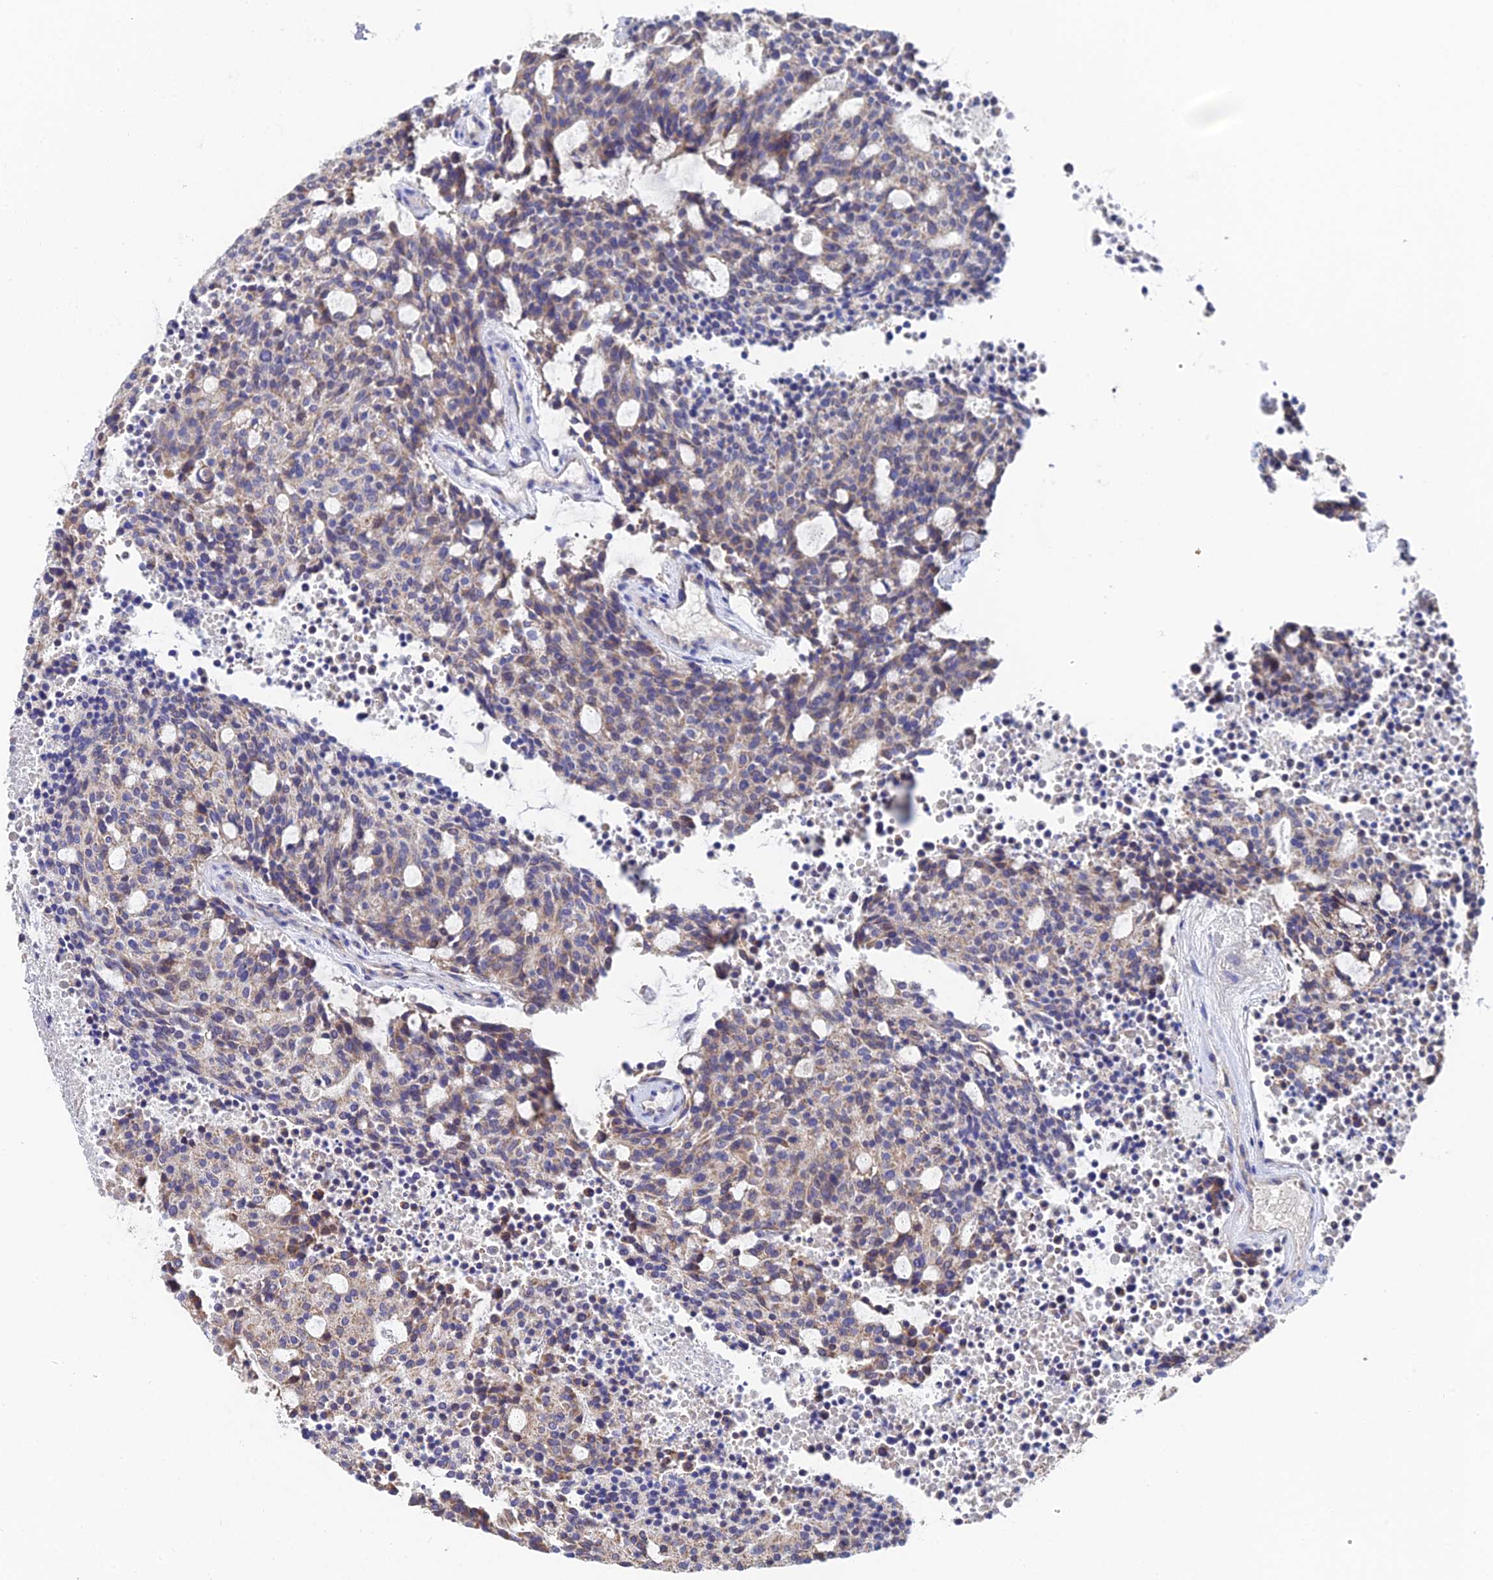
{"staining": {"intensity": "weak", "quantity": ">75%", "location": "cytoplasmic/membranous"}, "tissue": "carcinoid", "cell_type": "Tumor cells", "image_type": "cancer", "snomed": [{"axis": "morphology", "description": "Carcinoid, malignant, NOS"}, {"axis": "topography", "description": "Pancreas"}], "caption": "Carcinoid stained with a protein marker reveals weak staining in tumor cells.", "gene": "UBE2L3", "patient": {"sex": "female", "age": 54}}